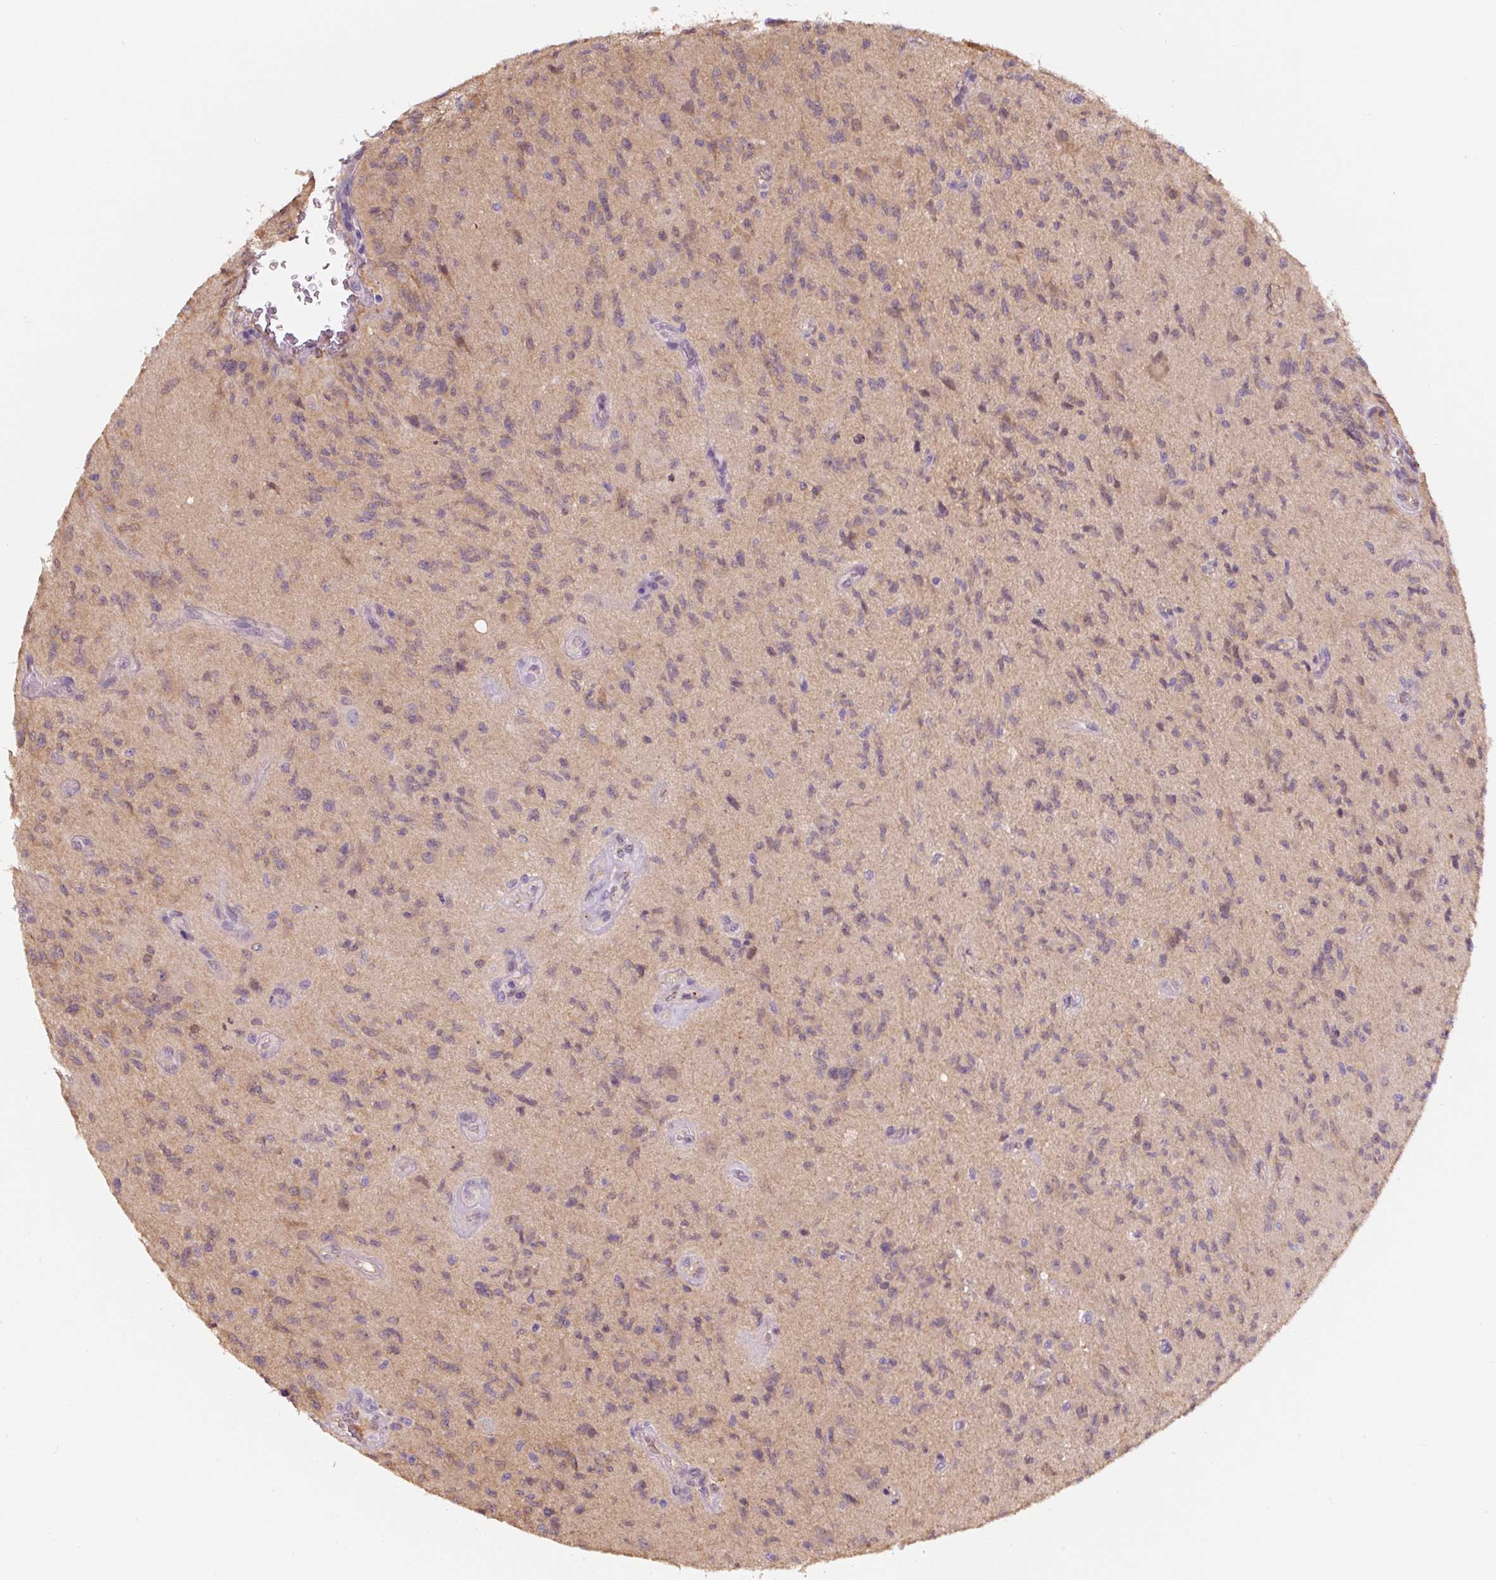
{"staining": {"intensity": "weak", "quantity": ">75%", "location": "cytoplasmic/membranous"}, "tissue": "glioma", "cell_type": "Tumor cells", "image_type": "cancer", "snomed": [{"axis": "morphology", "description": "Glioma, malignant, High grade"}, {"axis": "topography", "description": "Brain"}], "caption": "Human glioma stained with a protein marker exhibits weak staining in tumor cells.", "gene": "ASRGL1", "patient": {"sex": "male", "age": 67}}